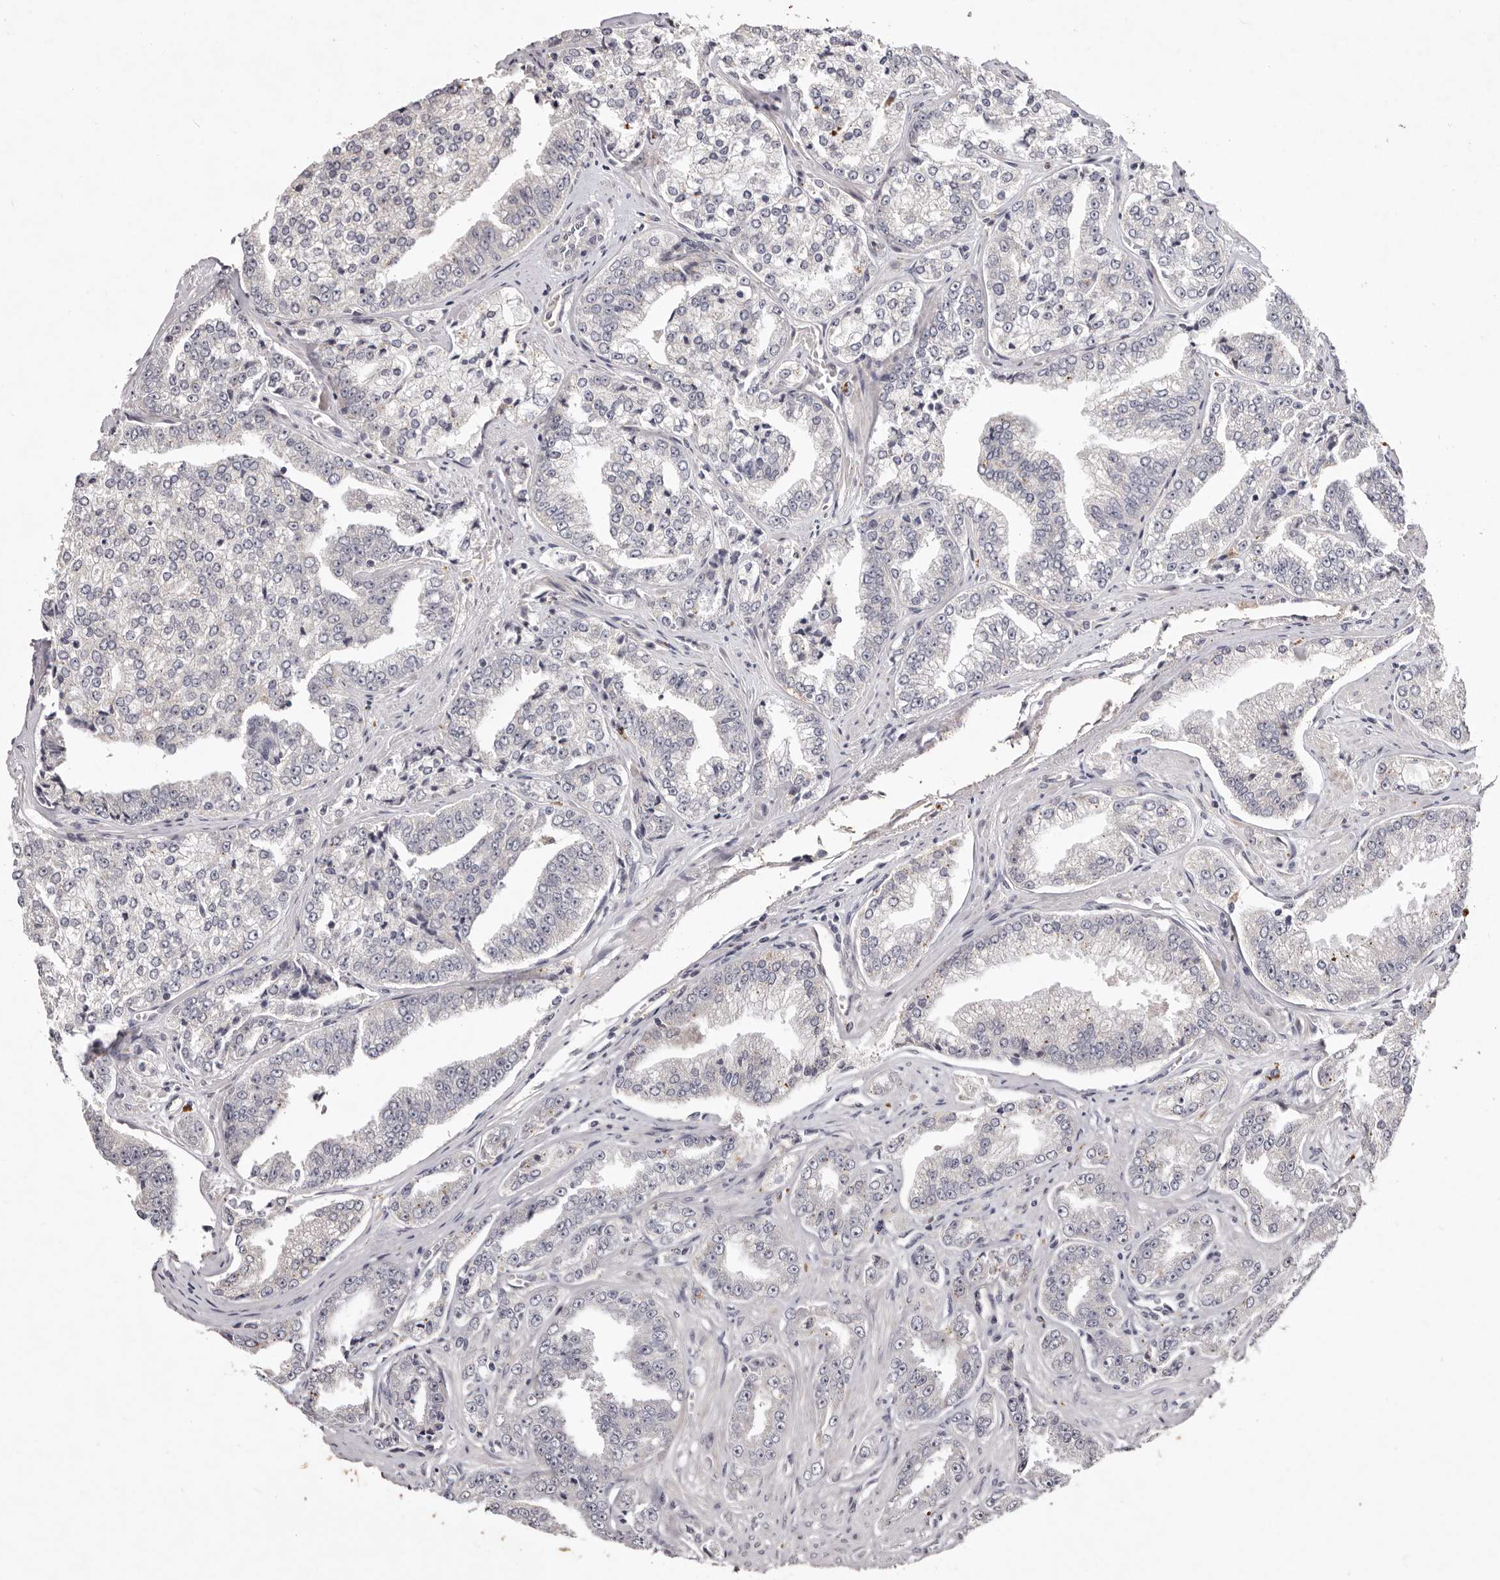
{"staining": {"intensity": "negative", "quantity": "none", "location": "none"}, "tissue": "prostate cancer", "cell_type": "Tumor cells", "image_type": "cancer", "snomed": [{"axis": "morphology", "description": "Adenocarcinoma, High grade"}, {"axis": "topography", "description": "Prostate"}], "caption": "Tumor cells show no significant staining in prostate cancer. Brightfield microscopy of immunohistochemistry stained with DAB (brown) and hematoxylin (blue), captured at high magnification.", "gene": "GARNL3", "patient": {"sex": "male", "age": 71}}